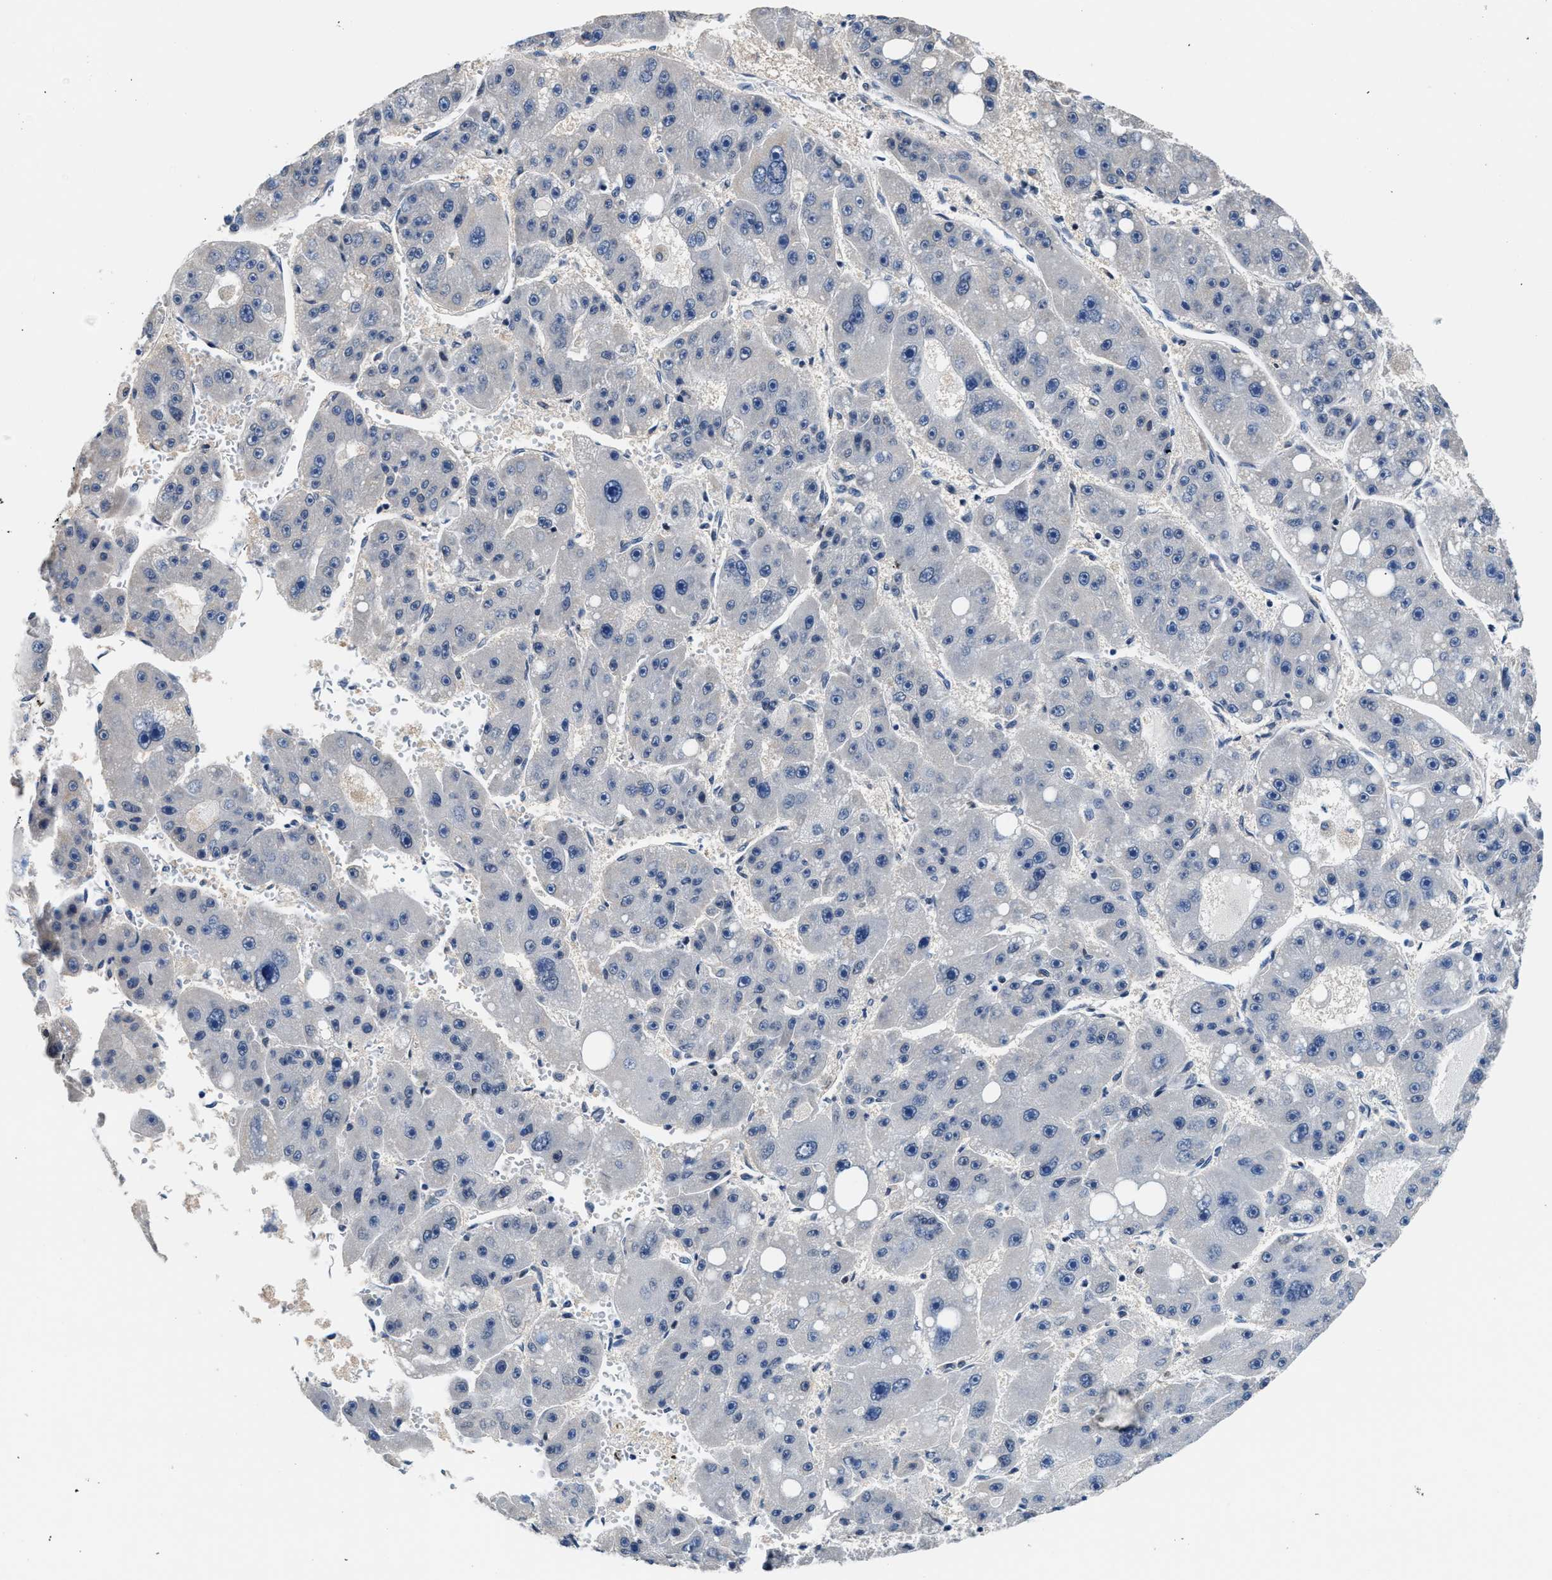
{"staining": {"intensity": "negative", "quantity": "none", "location": "none"}, "tissue": "liver cancer", "cell_type": "Tumor cells", "image_type": "cancer", "snomed": [{"axis": "morphology", "description": "Carcinoma, Hepatocellular, NOS"}, {"axis": "topography", "description": "Liver"}], "caption": "There is no significant positivity in tumor cells of liver cancer.", "gene": "MYH3", "patient": {"sex": "female", "age": 61}}